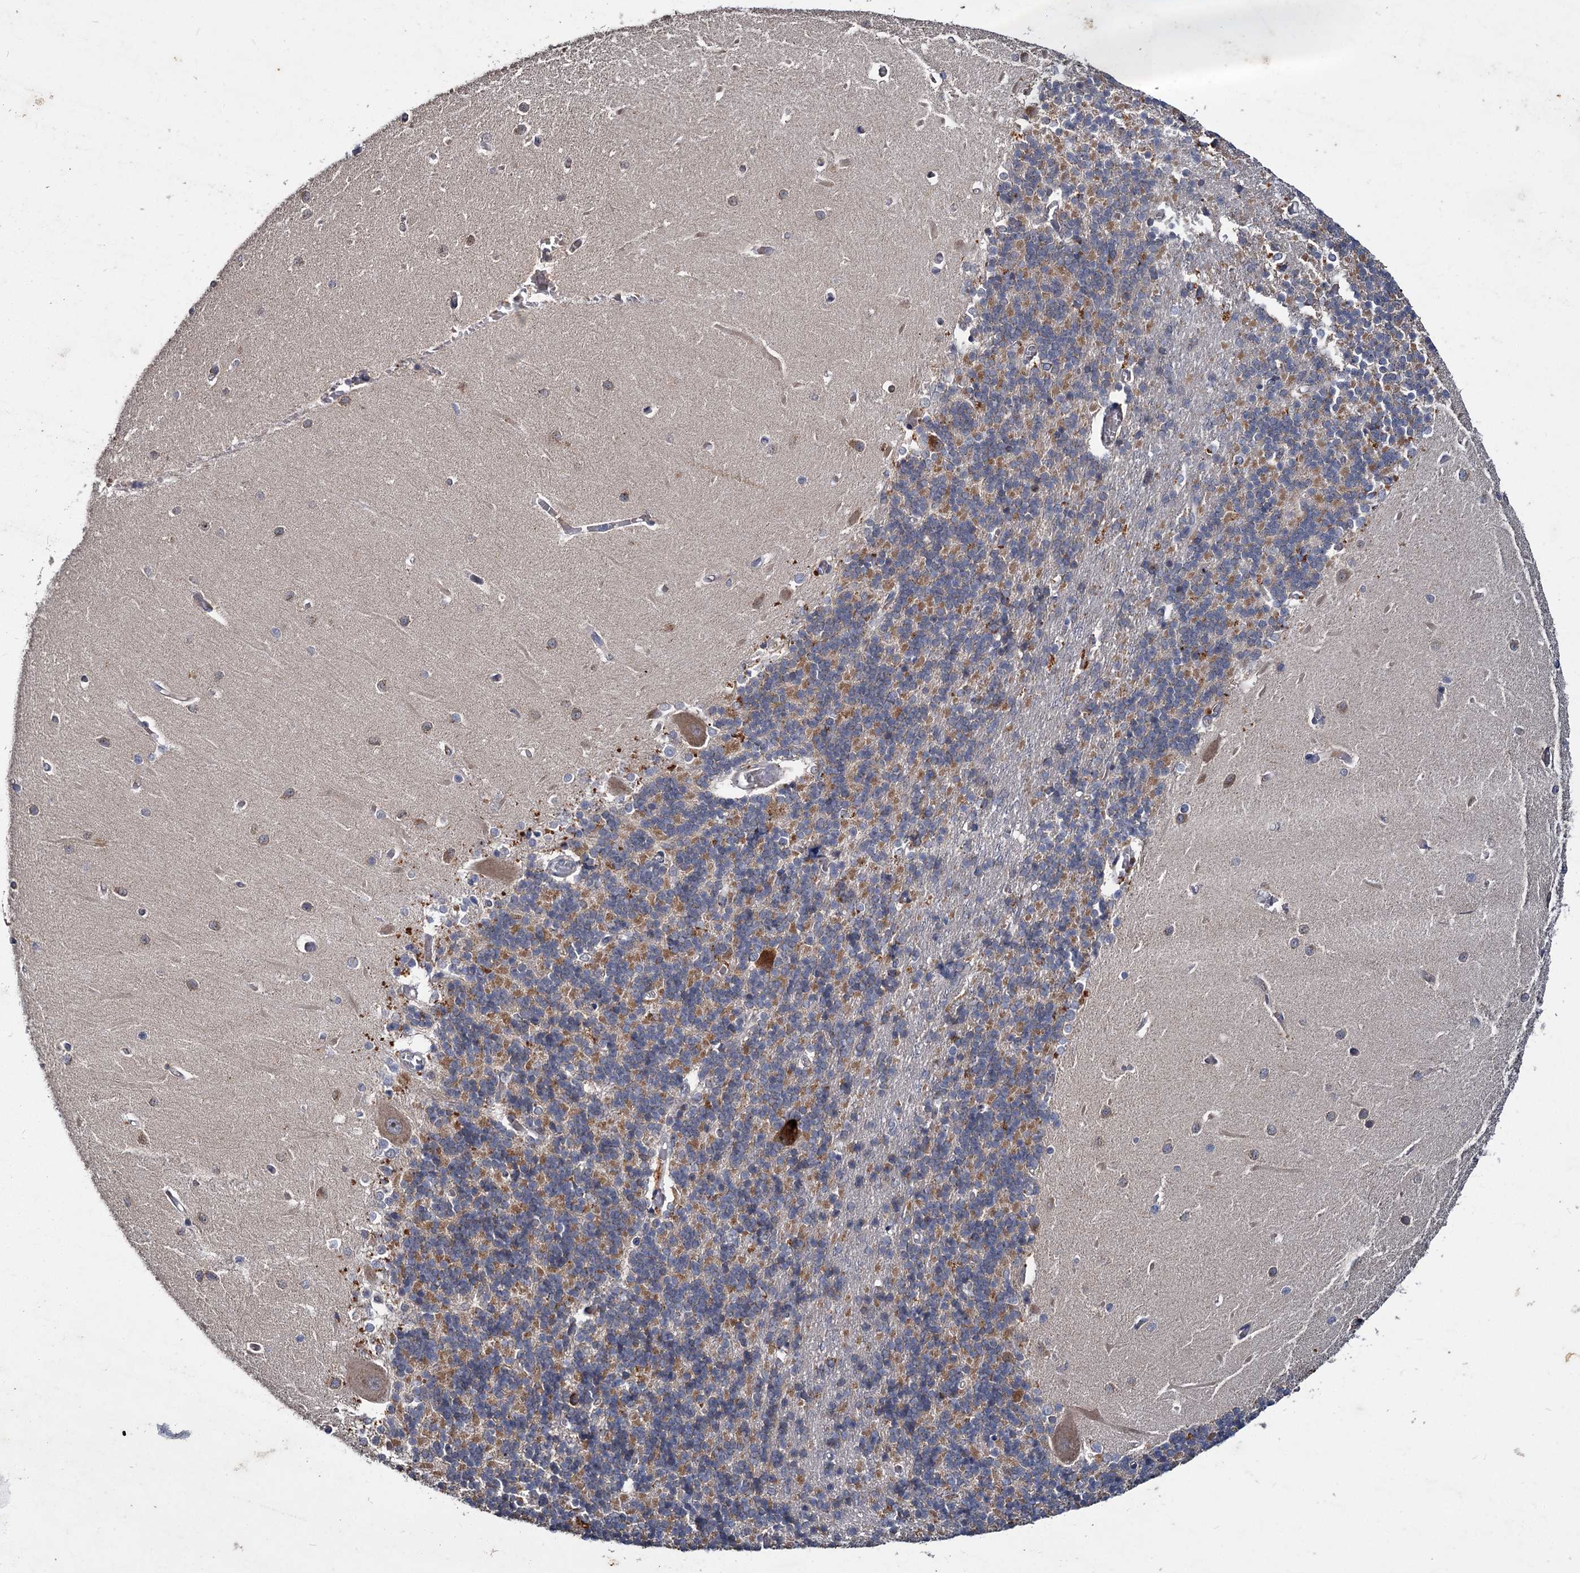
{"staining": {"intensity": "moderate", "quantity": "<25%", "location": "cytoplasmic/membranous"}, "tissue": "cerebellum", "cell_type": "Cells in granular layer", "image_type": "normal", "snomed": [{"axis": "morphology", "description": "Normal tissue, NOS"}, {"axis": "topography", "description": "Cerebellum"}], "caption": "A brown stain labels moderate cytoplasmic/membranous positivity of a protein in cells in granular layer of unremarkable human cerebellum. Using DAB (brown) and hematoxylin (blue) stains, captured at high magnification using brightfield microscopy.", "gene": "ATP9A", "patient": {"sex": "male", "age": 37}}